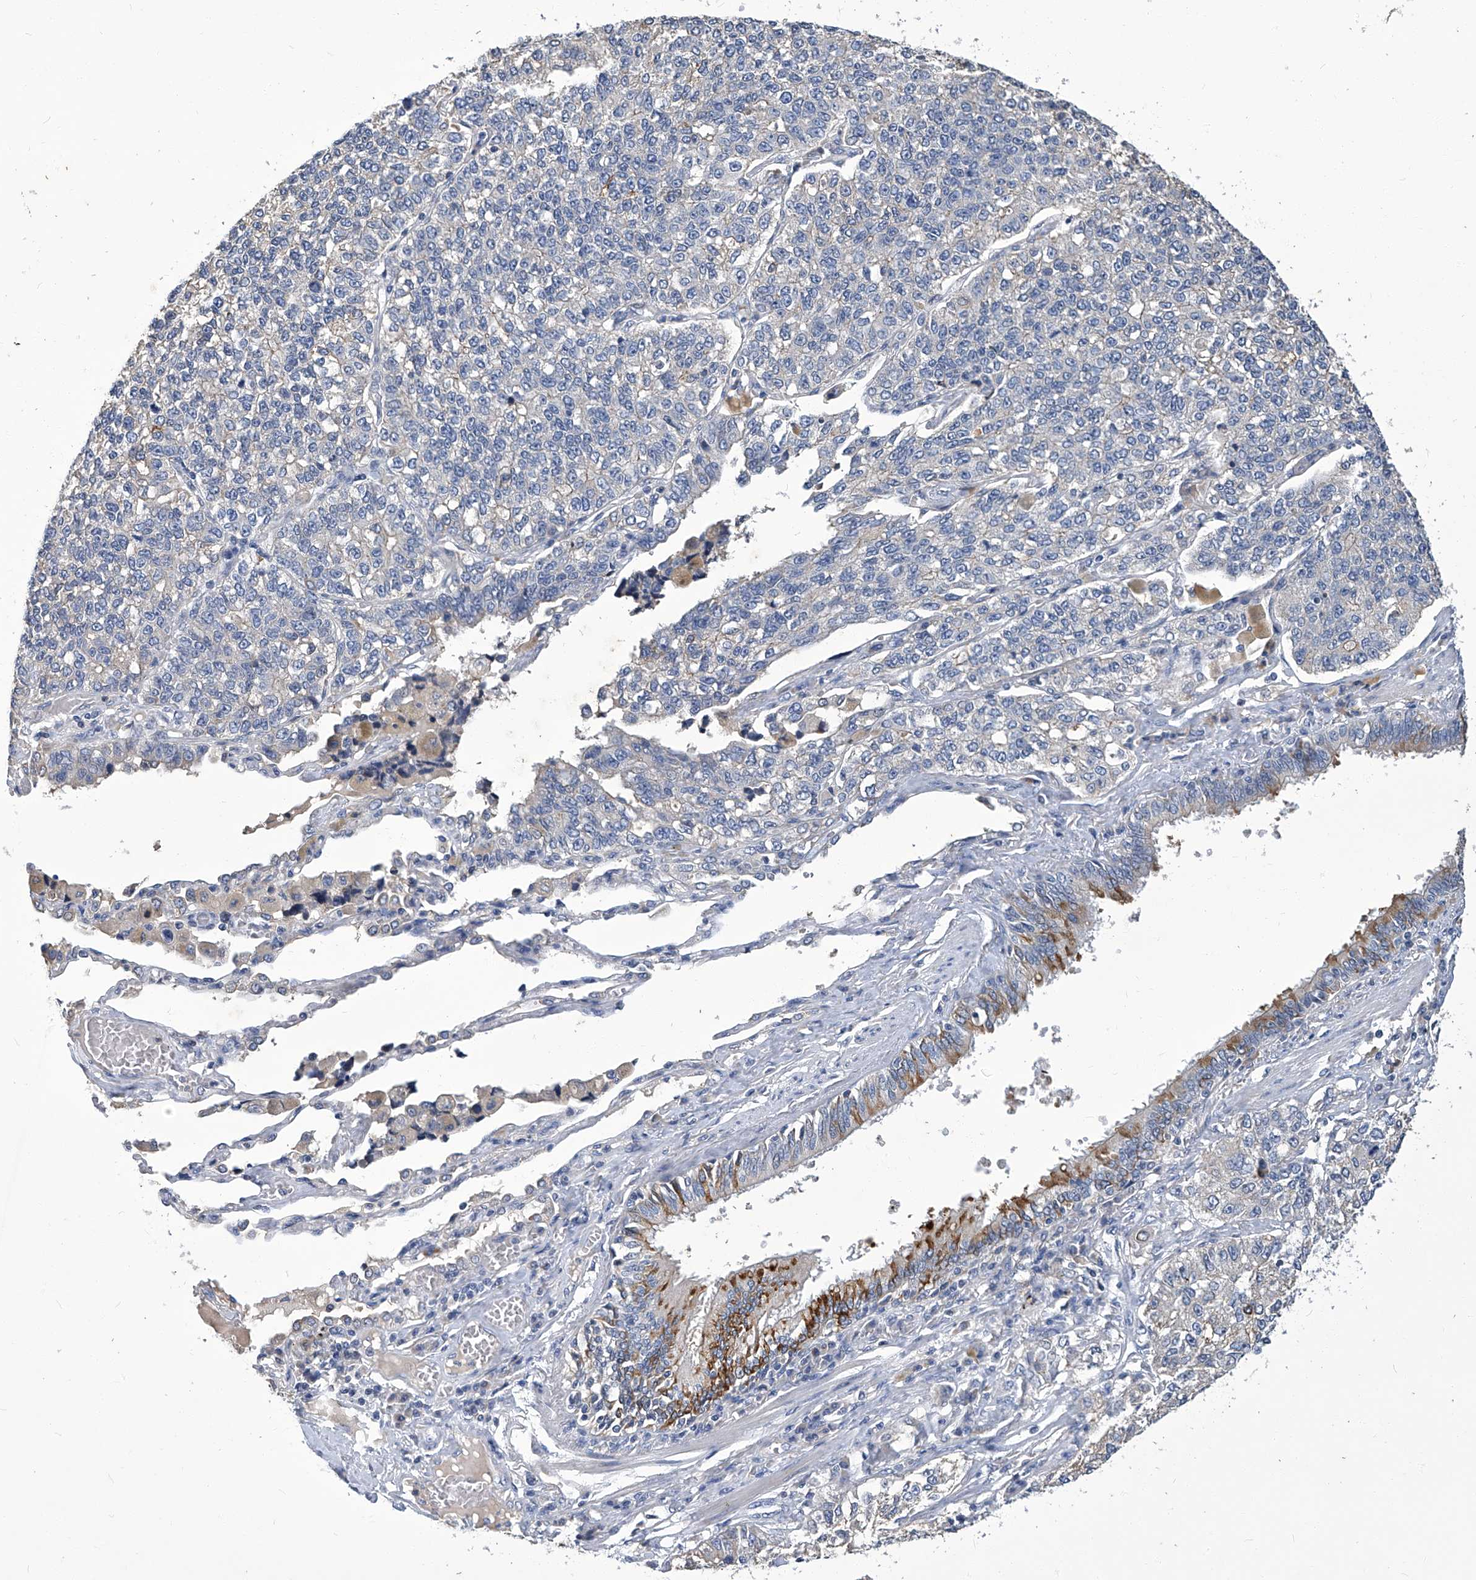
{"staining": {"intensity": "negative", "quantity": "none", "location": "none"}, "tissue": "lung cancer", "cell_type": "Tumor cells", "image_type": "cancer", "snomed": [{"axis": "morphology", "description": "Adenocarcinoma, NOS"}, {"axis": "topography", "description": "Lung"}], "caption": "DAB immunohistochemical staining of lung cancer demonstrates no significant expression in tumor cells.", "gene": "TGFBR1", "patient": {"sex": "male", "age": 49}}